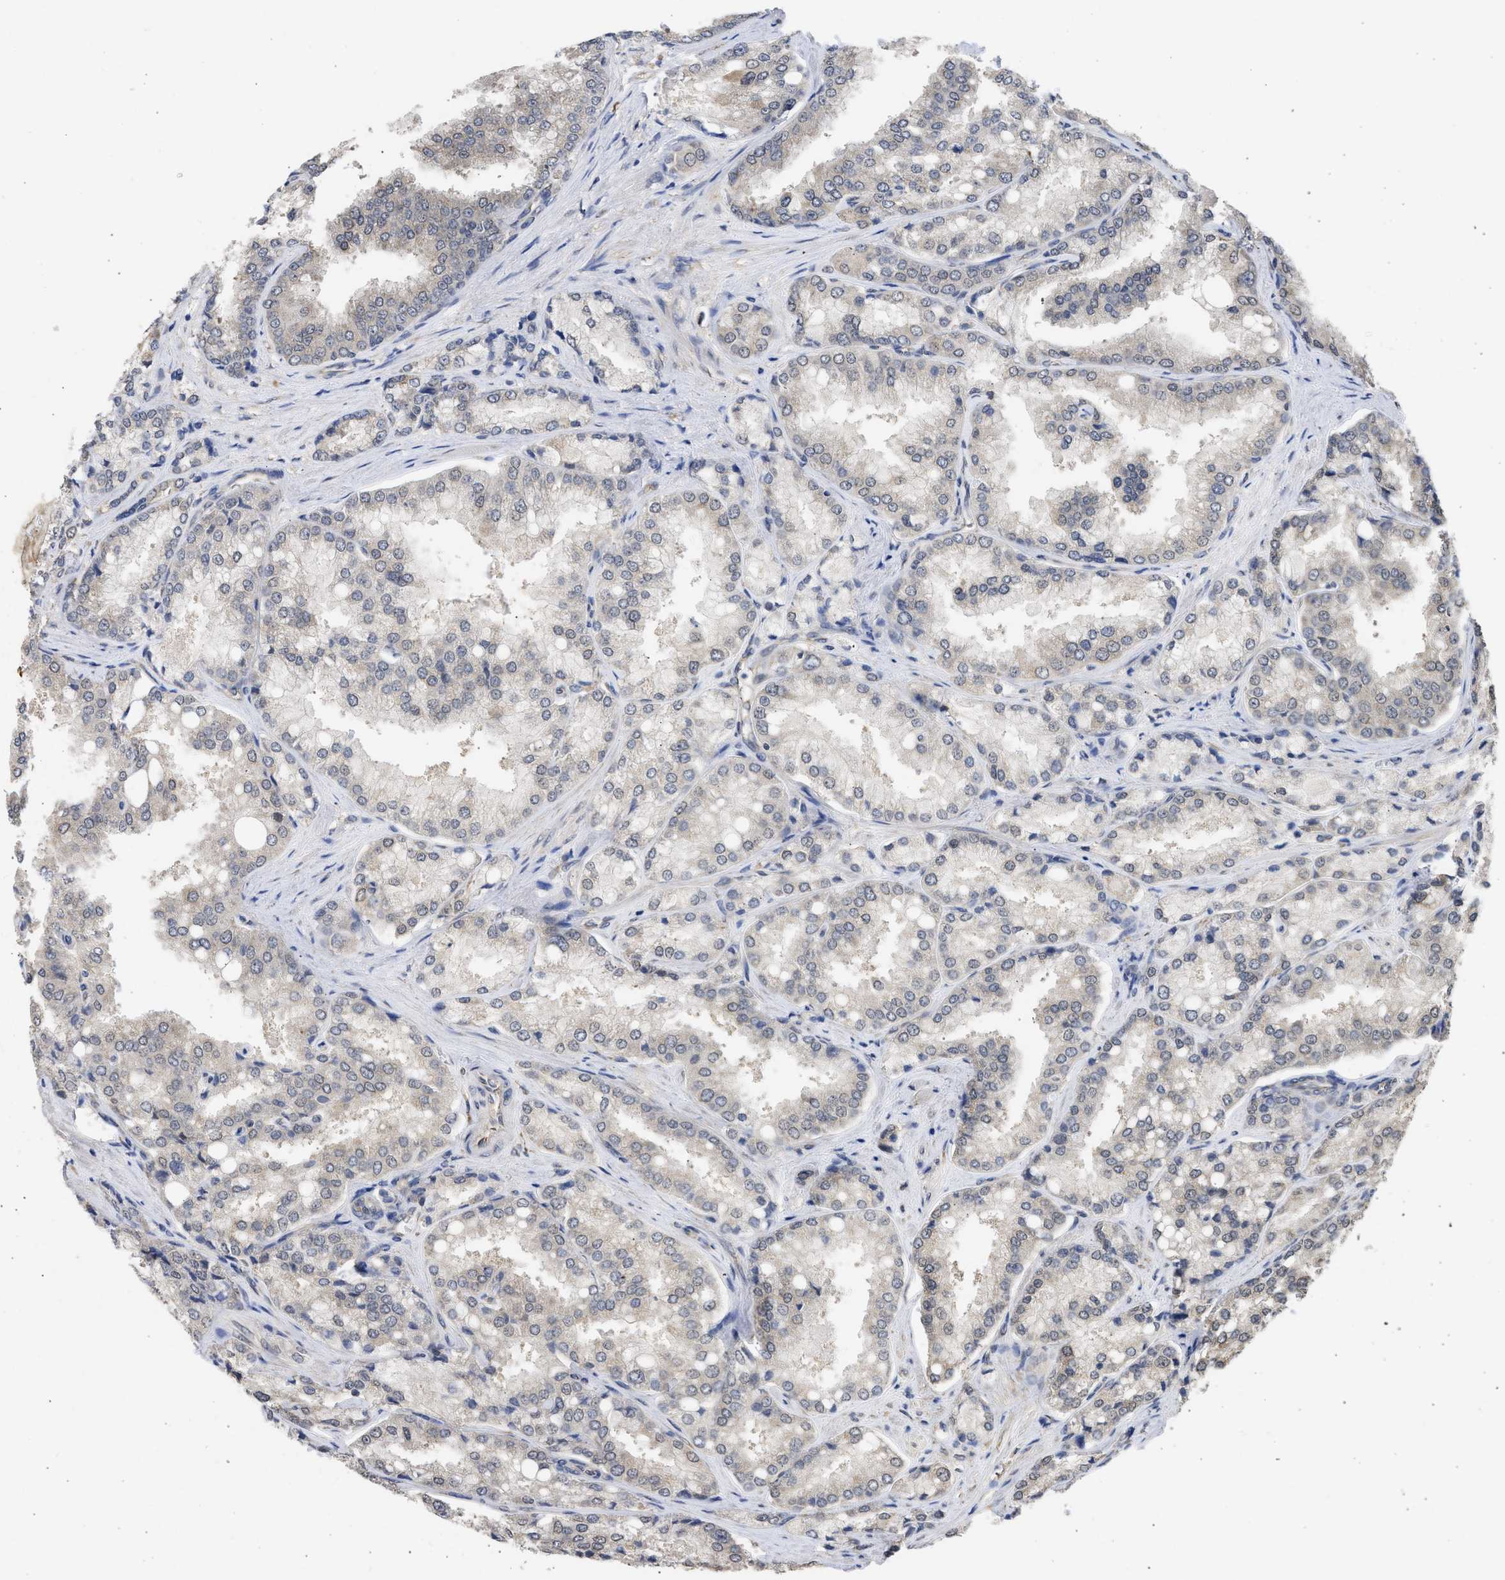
{"staining": {"intensity": "negative", "quantity": "none", "location": "none"}, "tissue": "prostate cancer", "cell_type": "Tumor cells", "image_type": "cancer", "snomed": [{"axis": "morphology", "description": "Adenocarcinoma, High grade"}, {"axis": "topography", "description": "Prostate"}], "caption": "Immunohistochemistry of adenocarcinoma (high-grade) (prostate) displays no expression in tumor cells.", "gene": "DNAJC1", "patient": {"sex": "male", "age": 50}}